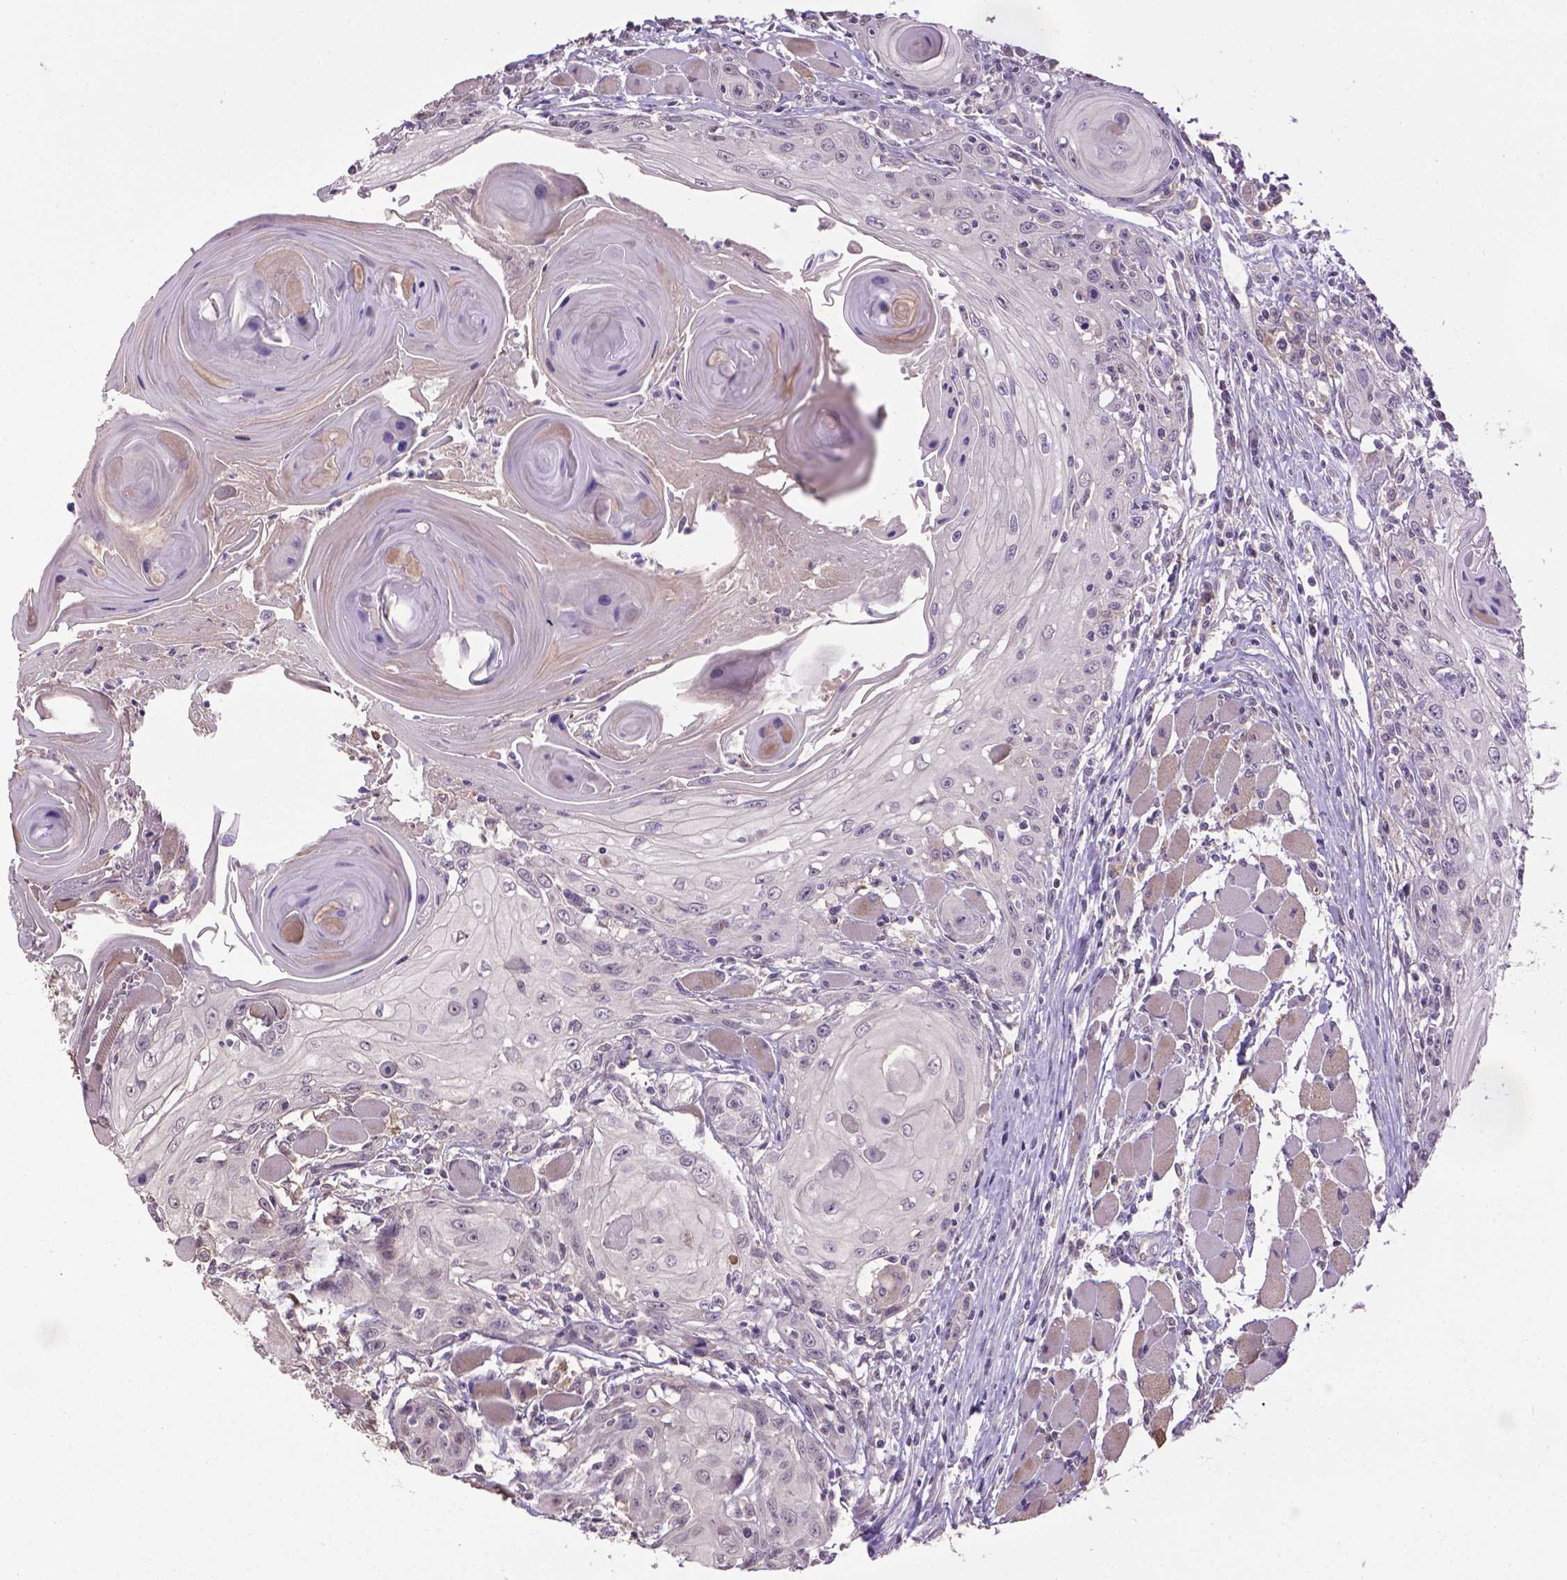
{"staining": {"intensity": "negative", "quantity": "none", "location": "none"}, "tissue": "head and neck cancer", "cell_type": "Tumor cells", "image_type": "cancer", "snomed": [{"axis": "morphology", "description": "Squamous cell carcinoma, NOS"}, {"axis": "topography", "description": "Head-Neck"}], "caption": "A micrograph of human head and neck cancer (squamous cell carcinoma) is negative for staining in tumor cells.", "gene": "CPM", "patient": {"sex": "female", "age": 80}}